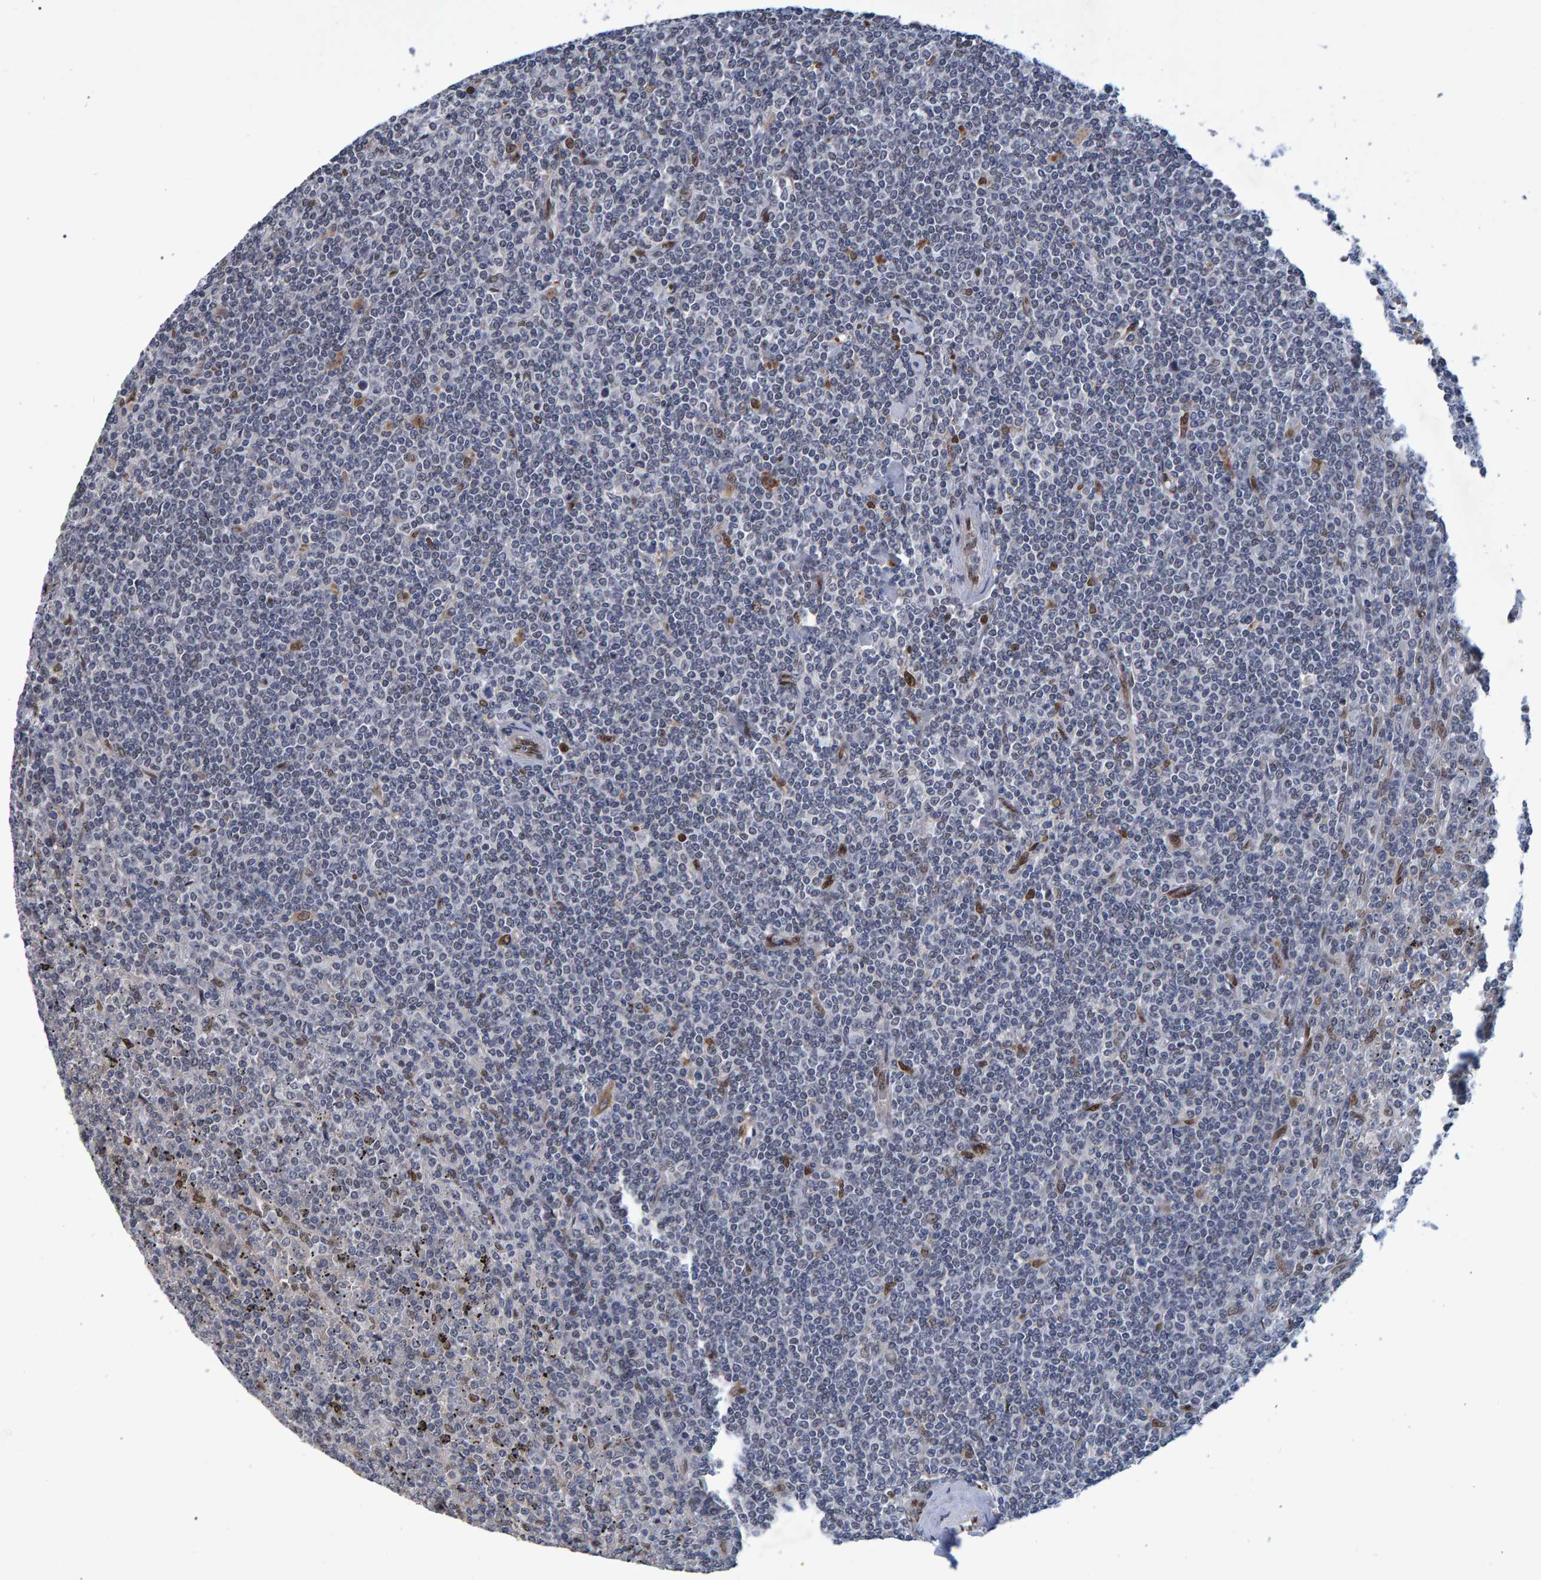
{"staining": {"intensity": "moderate", "quantity": "<25%", "location": "nuclear"}, "tissue": "lymphoma", "cell_type": "Tumor cells", "image_type": "cancer", "snomed": [{"axis": "morphology", "description": "Malignant lymphoma, non-Hodgkin's type, Low grade"}, {"axis": "topography", "description": "Spleen"}], "caption": "A photomicrograph of human malignant lymphoma, non-Hodgkin's type (low-grade) stained for a protein displays moderate nuclear brown staining in tumor cells.", "gene": "QKI", "patient": {"sex": "female", "age": 19}}